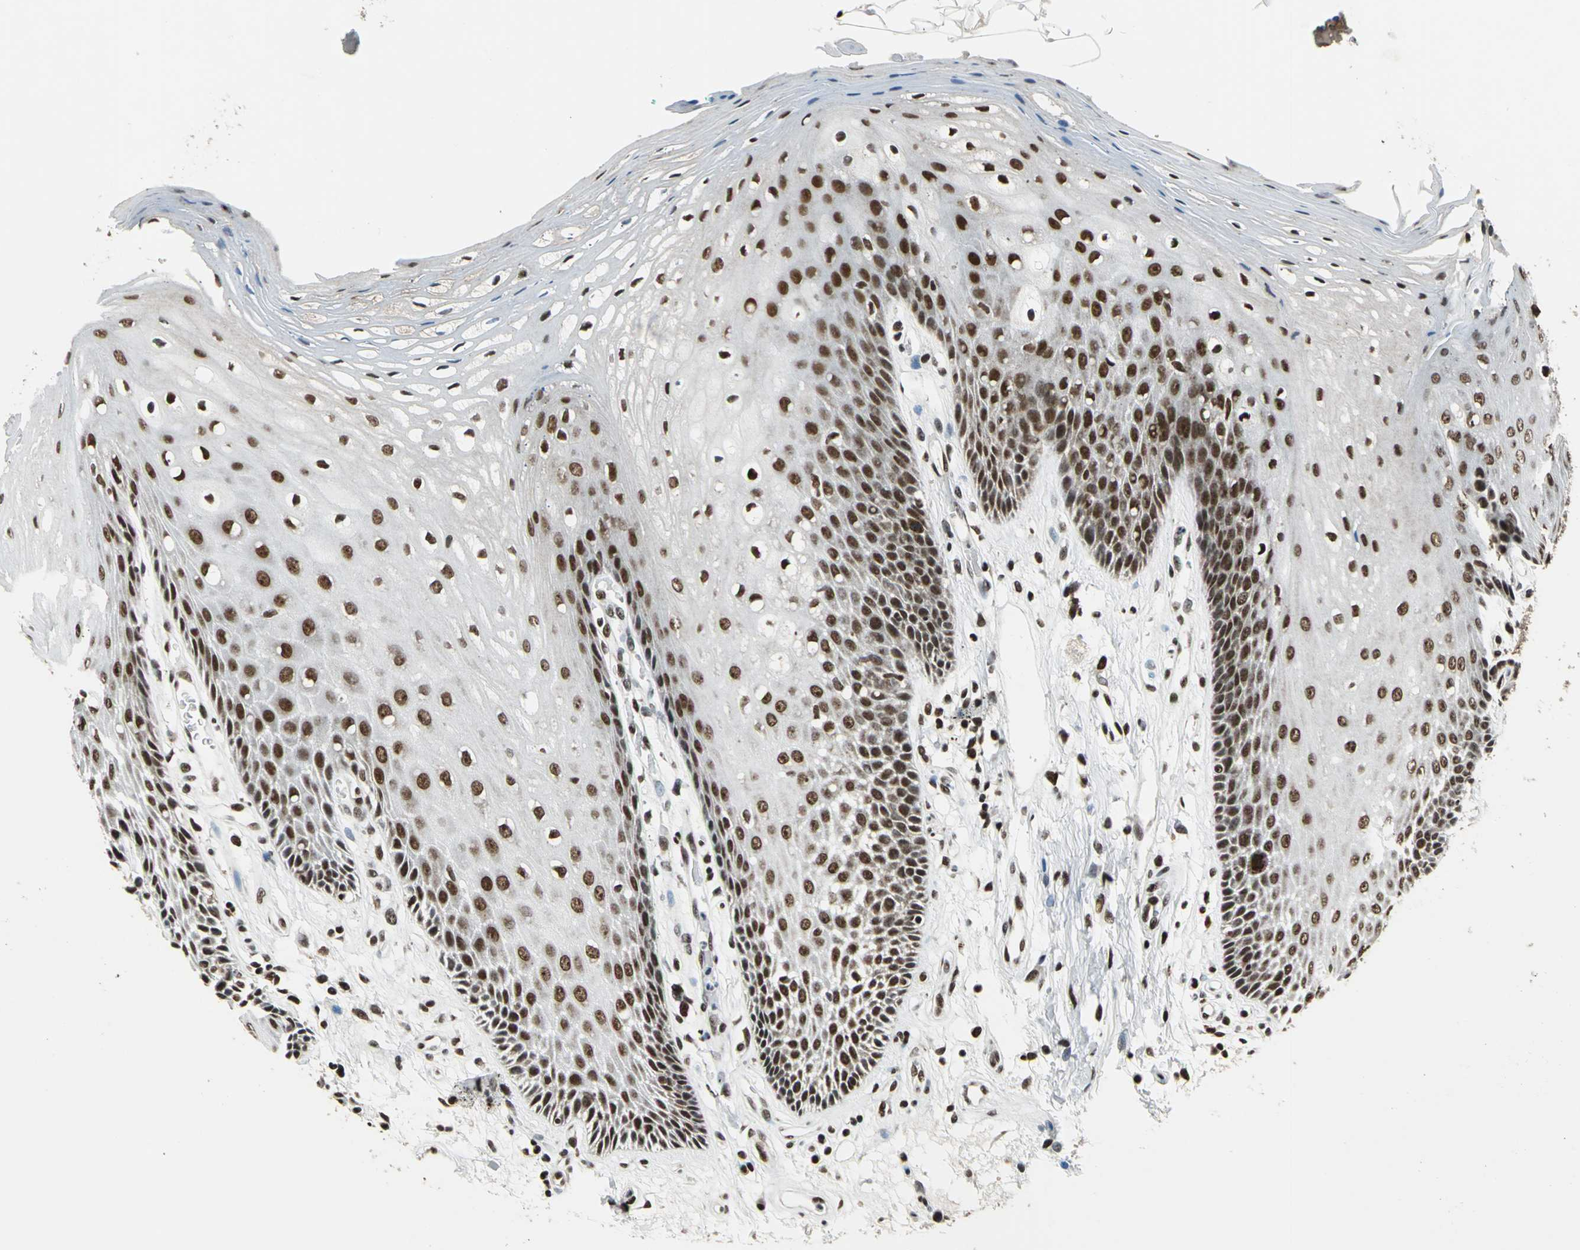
{"staining": {"intensity": "moderate", "quantity": ">75%", "location": "nuclear"}, "tissue": "oral mucosa", "cell_type": "Squamous epithelial cells", "image_type": "normal", "snomed": [{"axis": "morphology", "description": "Normal tissue, NOS"}, {"axis": "morphology", "description": "Squamous cell carcinoma, NOS"}, {"axis": "topography", "description": "Skeletal muscle"}, {"axis": "topography", "description": "Oral tissue"}, {"axis": "topography", "description": "Head-Neck"}], "caption": "Brown immunohistochemical staining in normal human oral mucosa shows moderate nuclear positivity in about >75% of squamous epithelial cells.", "gene": "BCLAF1", "patient": {"sex": "female", "age": 84}}